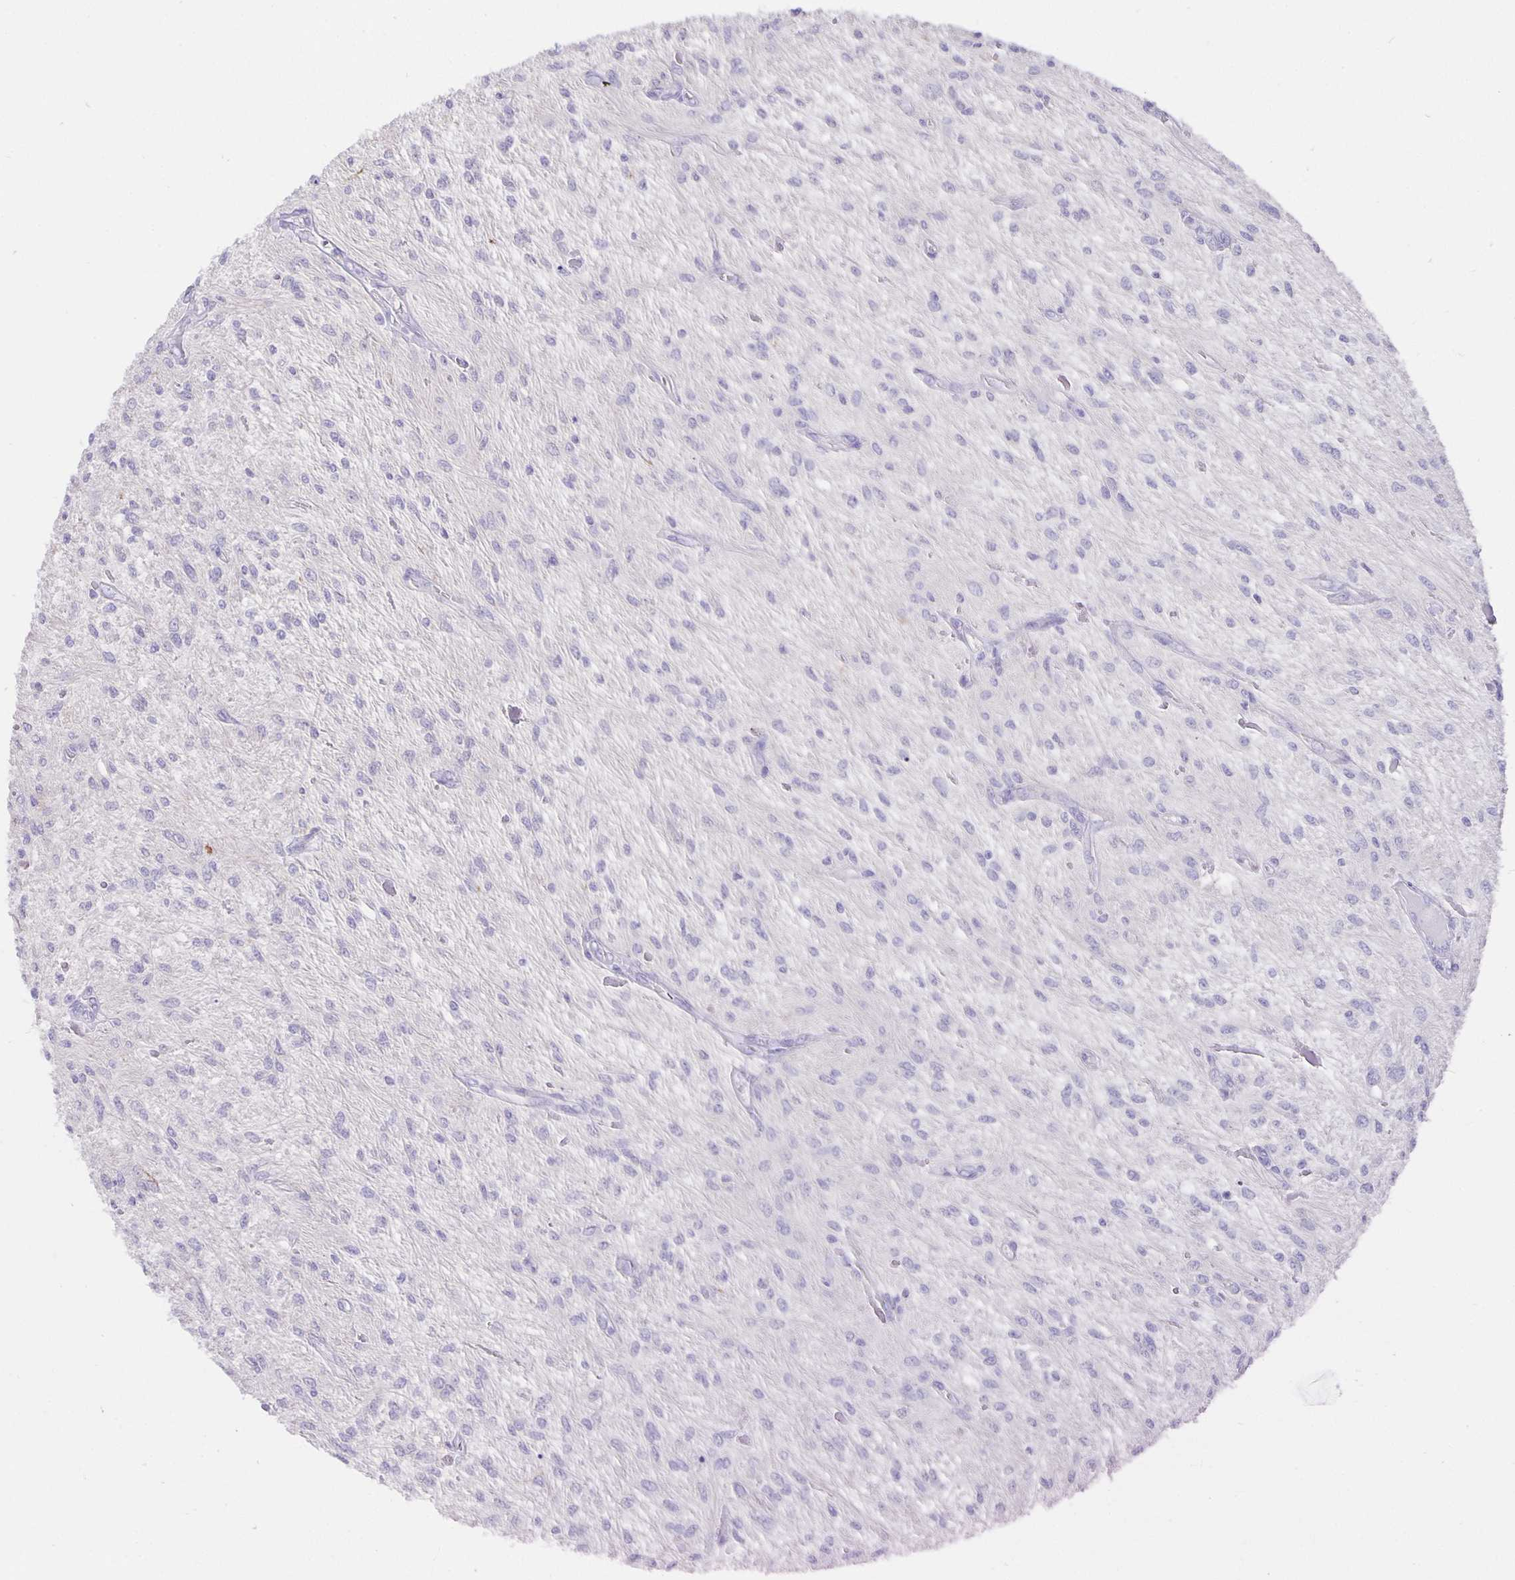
{"staining": {"intensity": "negative", "quantity": "none", "location": "none"}, "tissue": "glioma", "cell_type": "Tumor cells", "image_type": "cancer", "snomed": [{"axis": "morphology", "description": "Glioma, malignant, Low grade"}, {"axis": "topography", "description": "Cerebellum"}], "caption": "Protein analysis of glioma reveals no significant expression in tumor cells. Nuclei are stained in blue.", "gene": "CFAP74", "patient": {"sex": "female", "age": 14}}